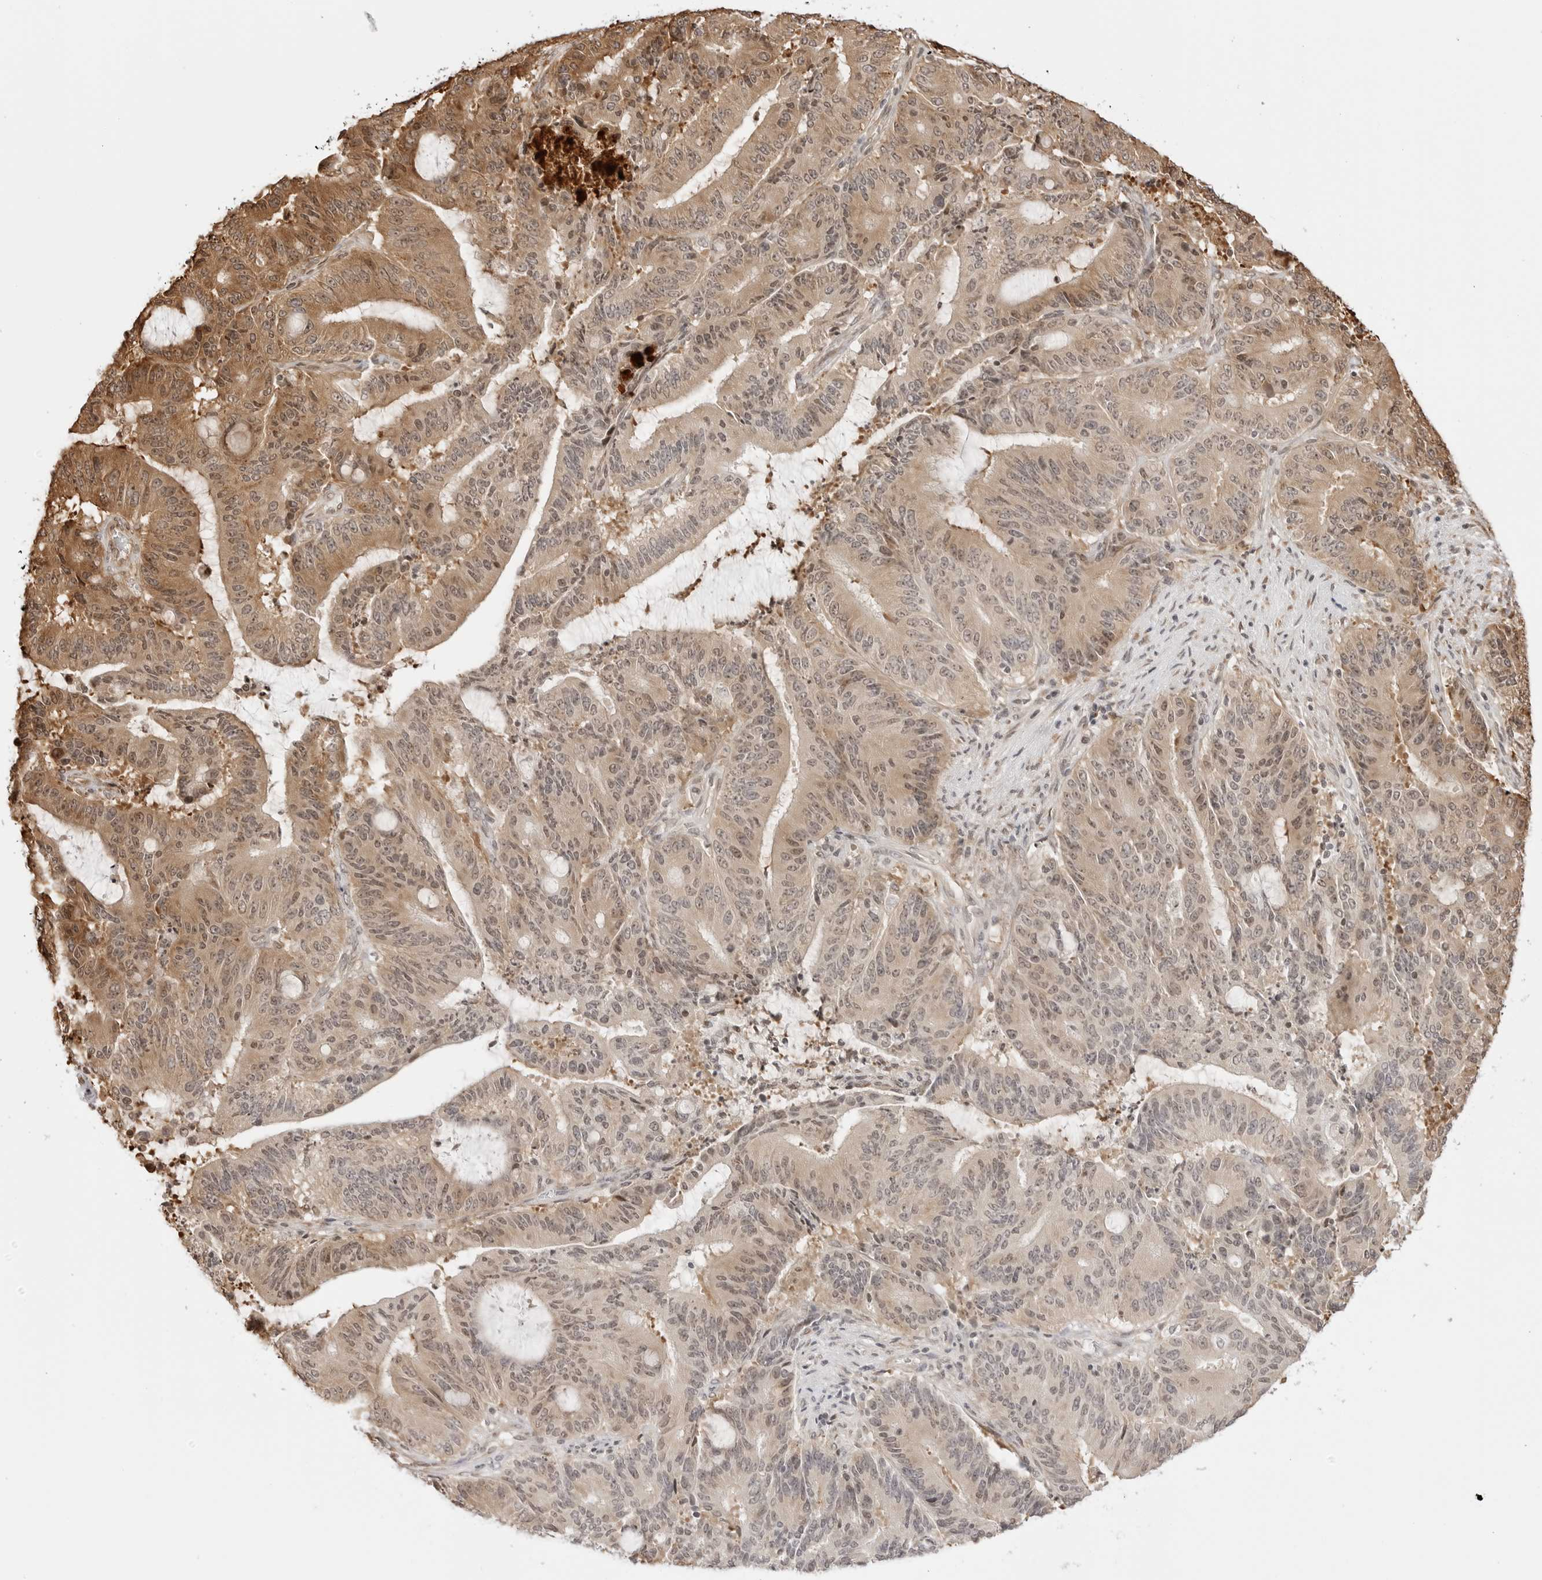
{"staining": {"intensity": "moderate", "quantity": "25%-75%", "location": "cytoplasmic/membranous,nuclear"}, "tissue": "liver cancer", "cell_type": "Tumor cells", "image_type": "cancer", "snomed": [{"axis": "morphology", "description": "Normal tissue, NOS"}, {"axis": "morphology", "description": "Cholangiocarcinoma"}, {"axis": "topography", "description": "Liver"}, {"axis": "topography", "description": "Peripheral nerve tissue"}], "caption": "High-magnification brightfield microscopy of liver cancer (cholangiocarcinoma) stained with DAB (brown) and counterstained with hematoxylin (blue). tumor cells exhibit moderate cytoplasmic/membranous and nuclear expression is seen in approximately25%-75% of cells.", "gene": "FKBP14", "patient": {"sex": "female", "age": 73}}